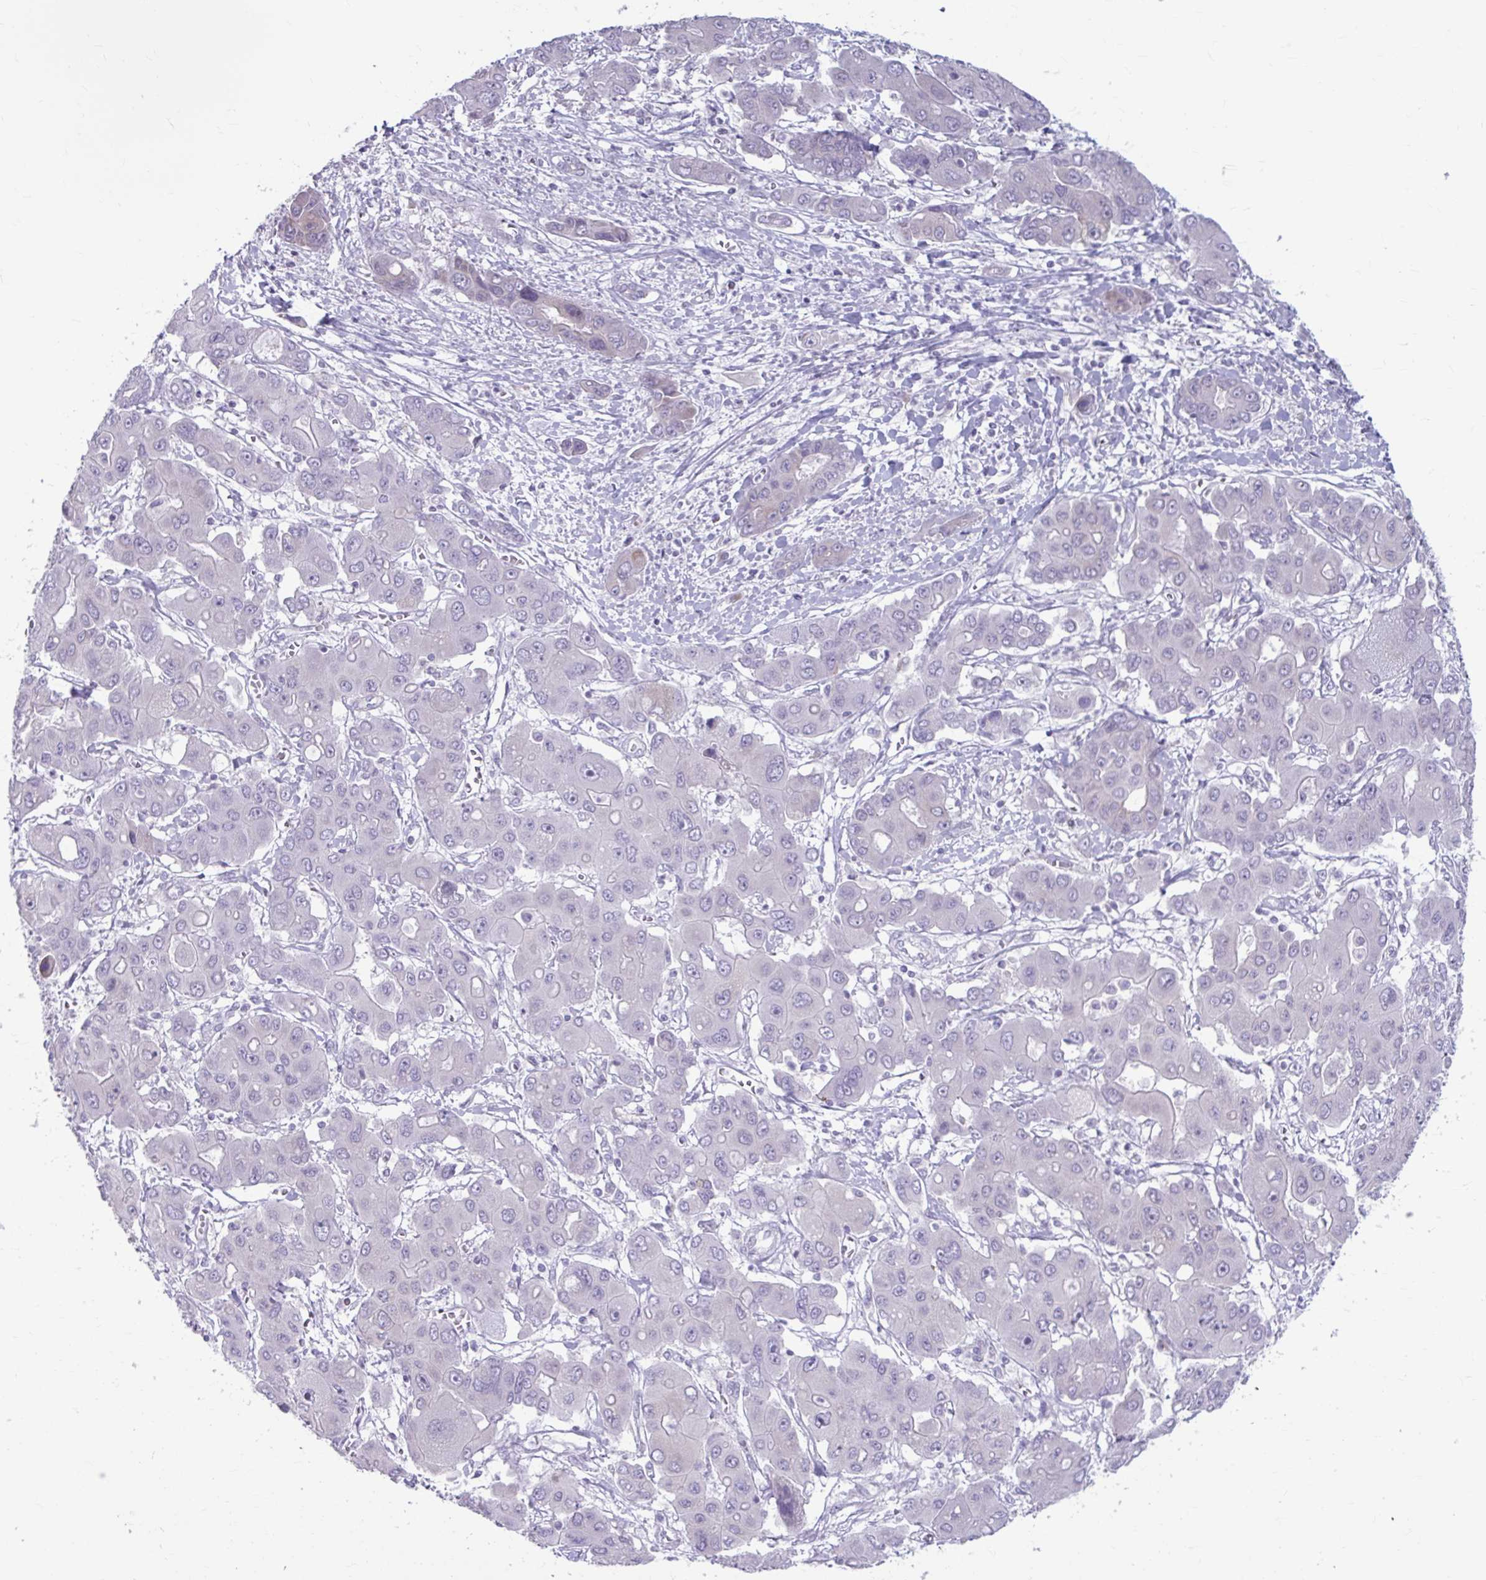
{"staining": {"intensity": "negative", "quantity": "none", "location": "none"}, "tissue": "liver cancer", "cell_type": "Tumor cells", "image_type": "cancer", "snomed": [{"axis": "morphology", "description": "Cholangiocarcinoma"}, {"axis": "topography", "description": "Liver"}], "caption": "DAB immunohistochemical staining of human cholangiocarcinoma (liver) displays no significant staining in tumor cells.", "gene": "MSMO1", "patient": {"sex": "male", "age": 67}}